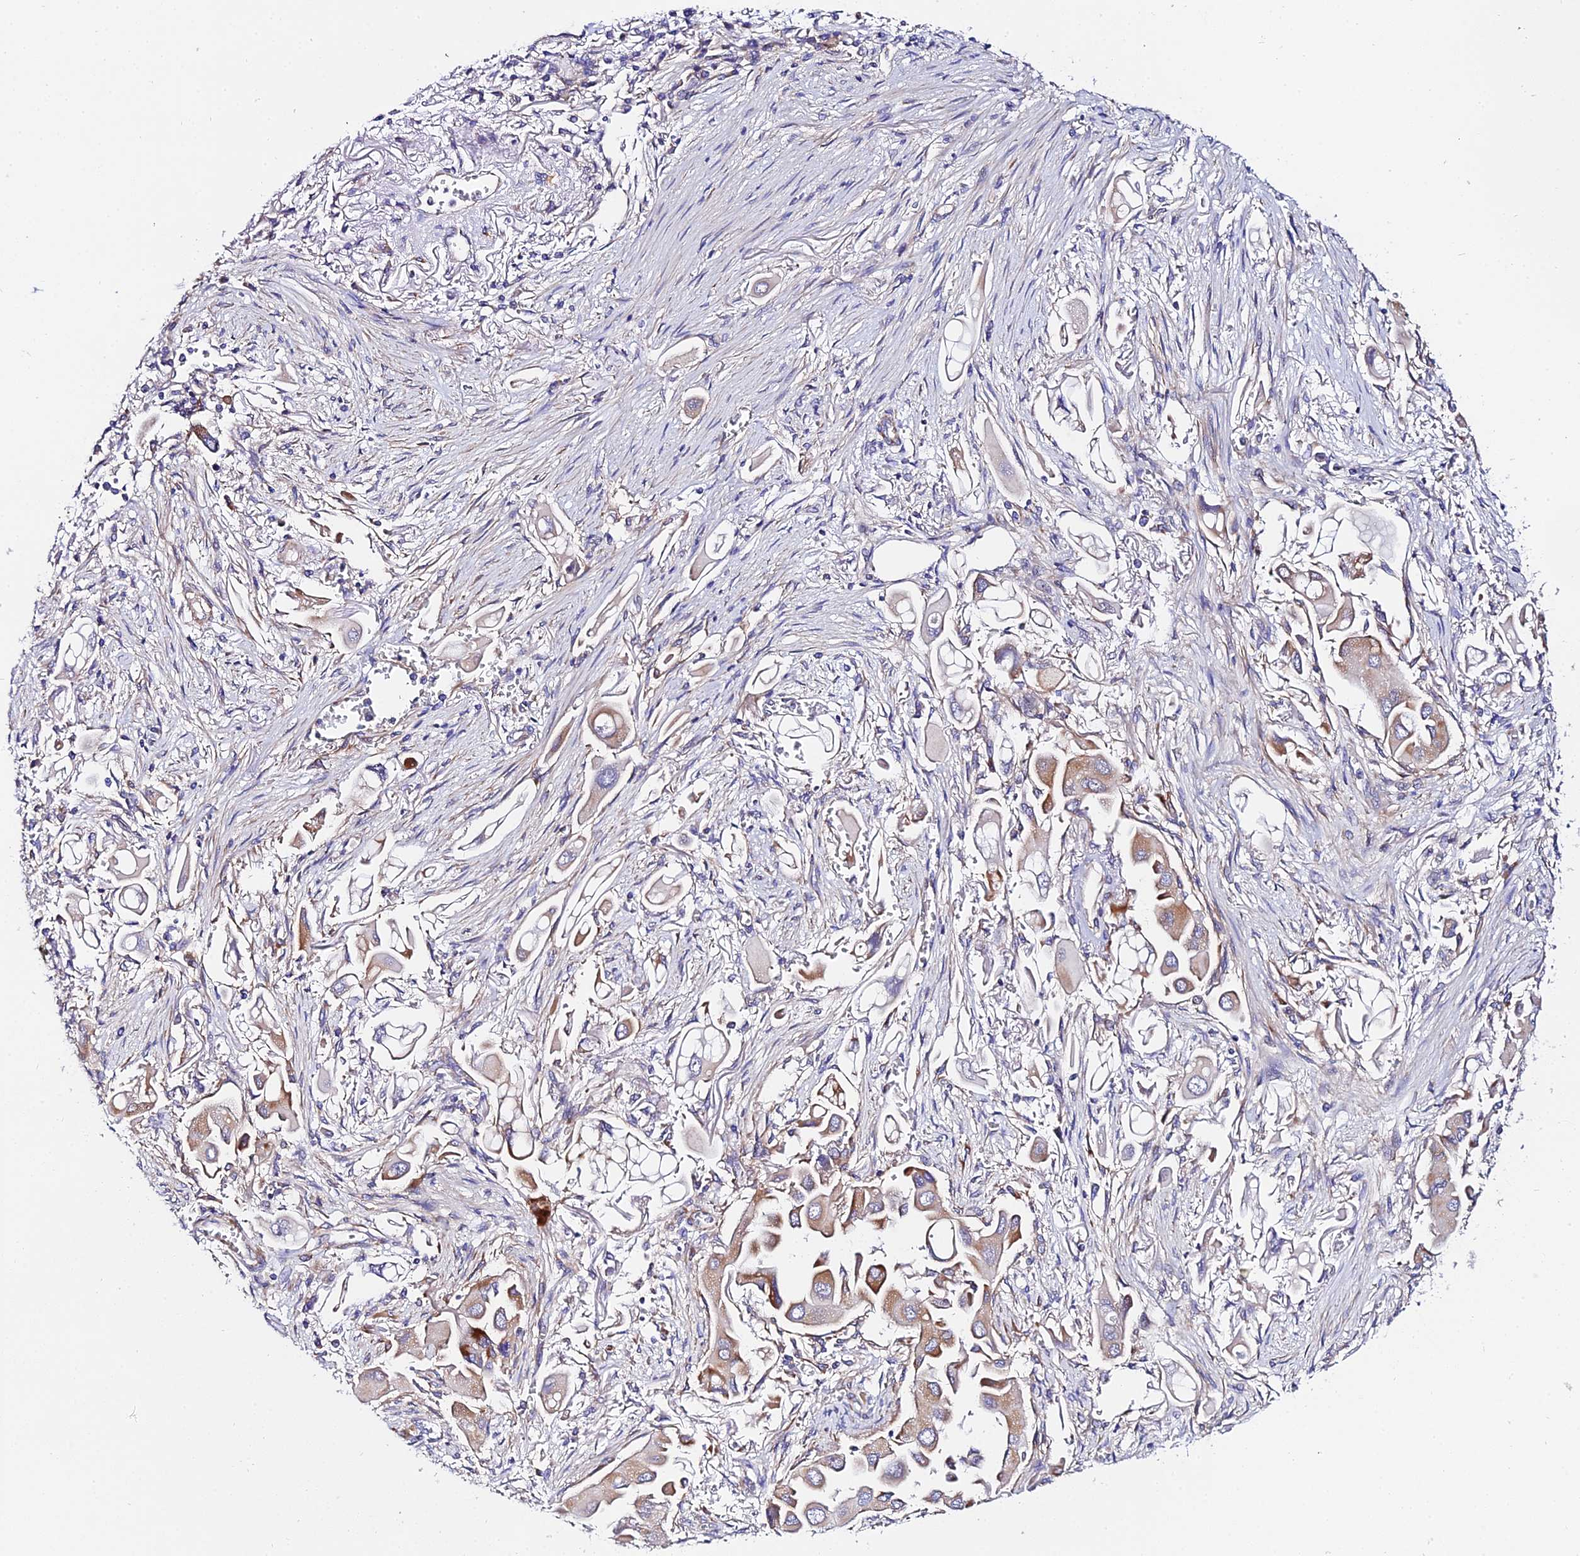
{"staining": {"intensity": "moderate", "quantity": "<25%", "location": "cytoplasmic/membranous"}, "tissue": "lung cancer", "cell_type": "Tumor cells", "image_type": "cancer", "snomed": [{"axis": "morphology", "description": "Adenocarcinoma, NOS"}, {"axis": "topography", "description": "Lung"}], "caption": "The image reveals a brown stain indicating the presence of a protein in the cytoplasmic/membranous of tumor cells in adenocarcinoma (lung).", "gene": "ACOT2", "patient": {"sex": "female", "age": 76}}